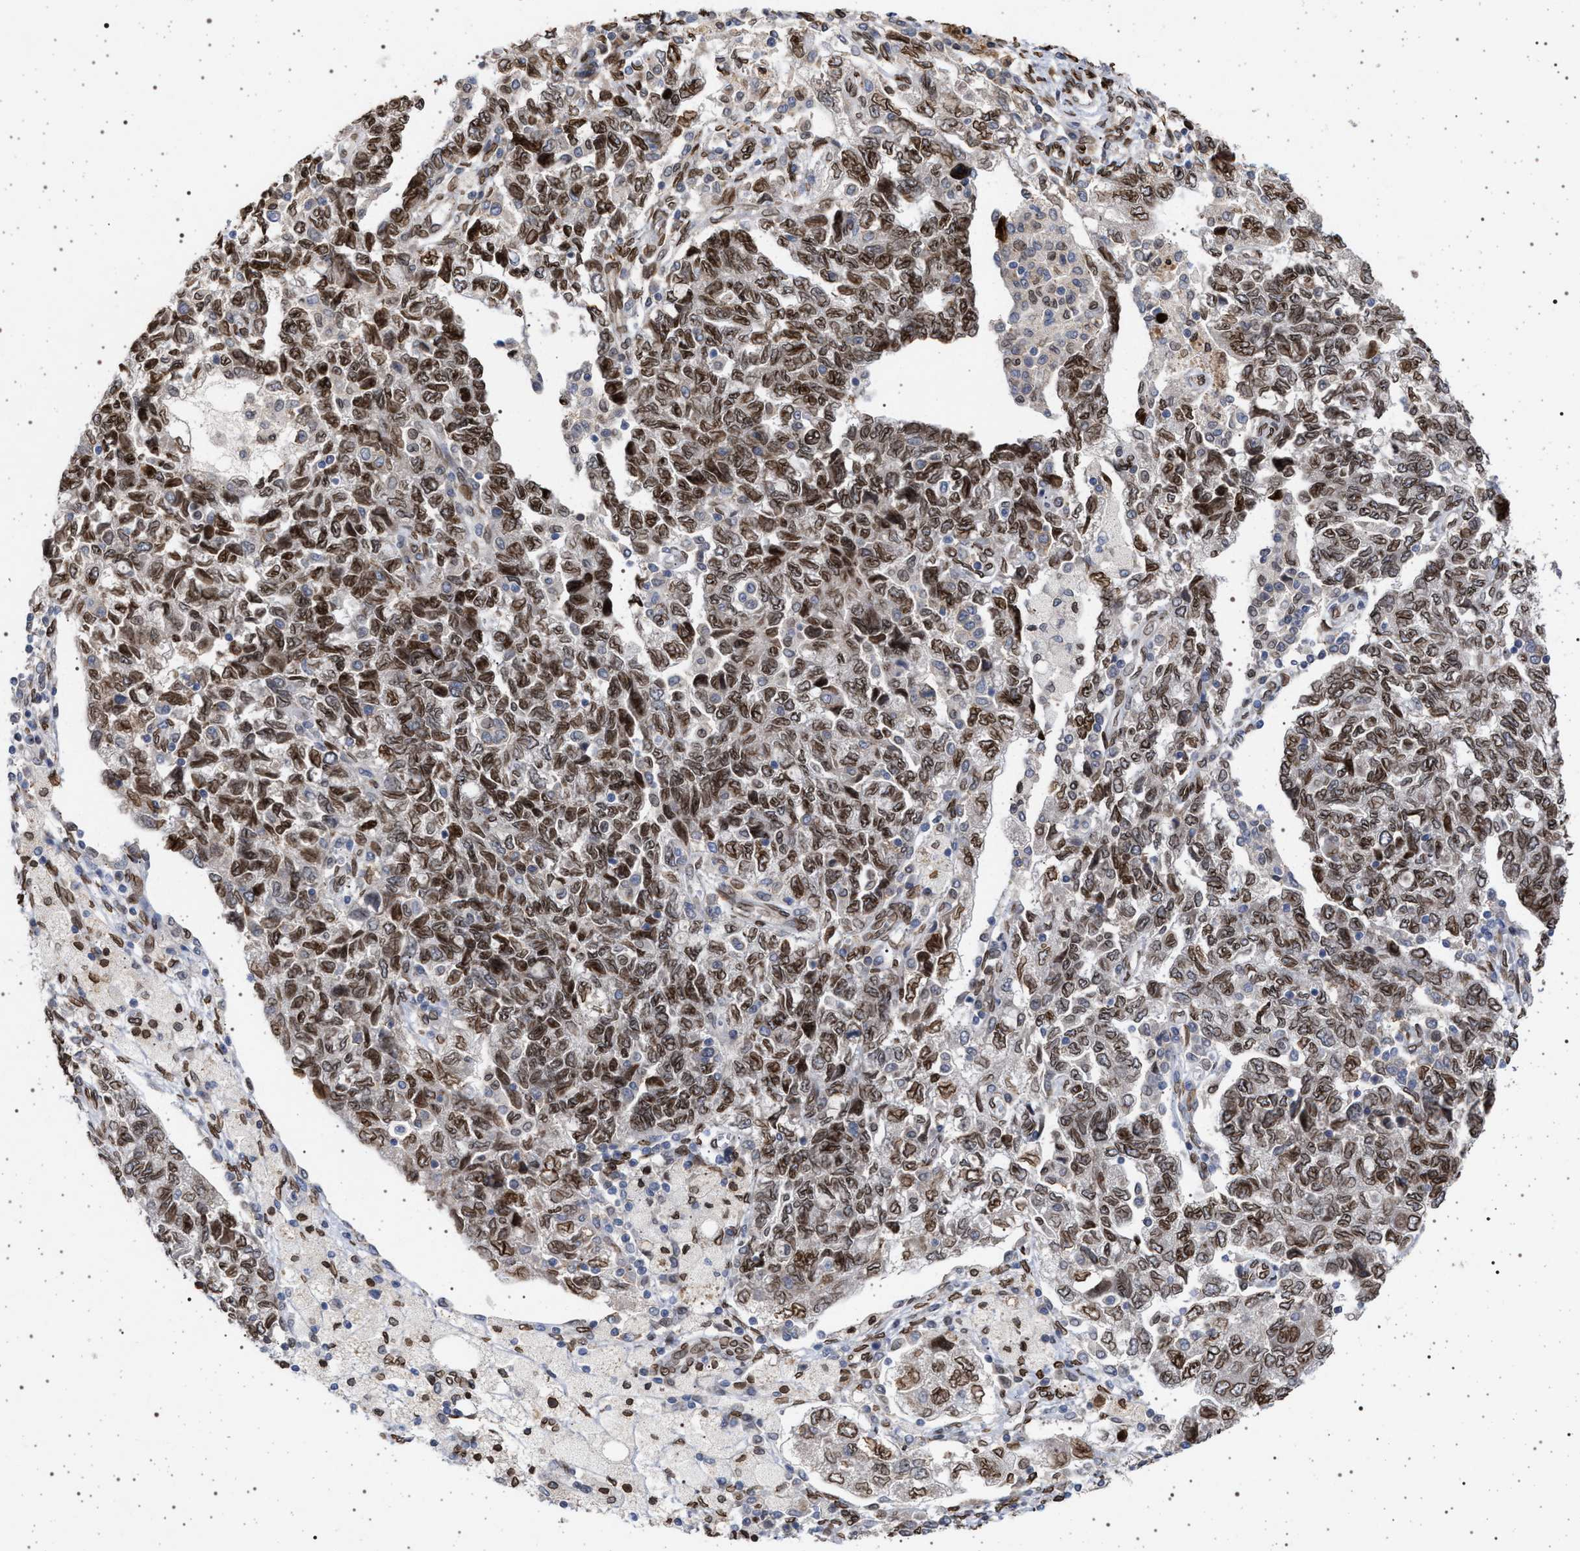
{"staining": {"intensity": "strong", "quantity": ">75%", "location": "nuclear"}, "tissue": "ovarian cancer", "cell_type": "Tumor cells", "image_type": "cancer", "snomed": [{"axis": "morphology", "description": "Carcinoma, NOS"}, {"axis": "morphology", "description": "Cystadenocarcinoma, serous, NOS"}, {"axis": "topography", "description": "Ovary"}], "caption": "IHC of human carcinoma (ovarian) reveals high levels of strong nuclear staining in approximately >75% of tumor cells.", "gene": "ING2", "patient": {"sex": "female", "age": 69}}